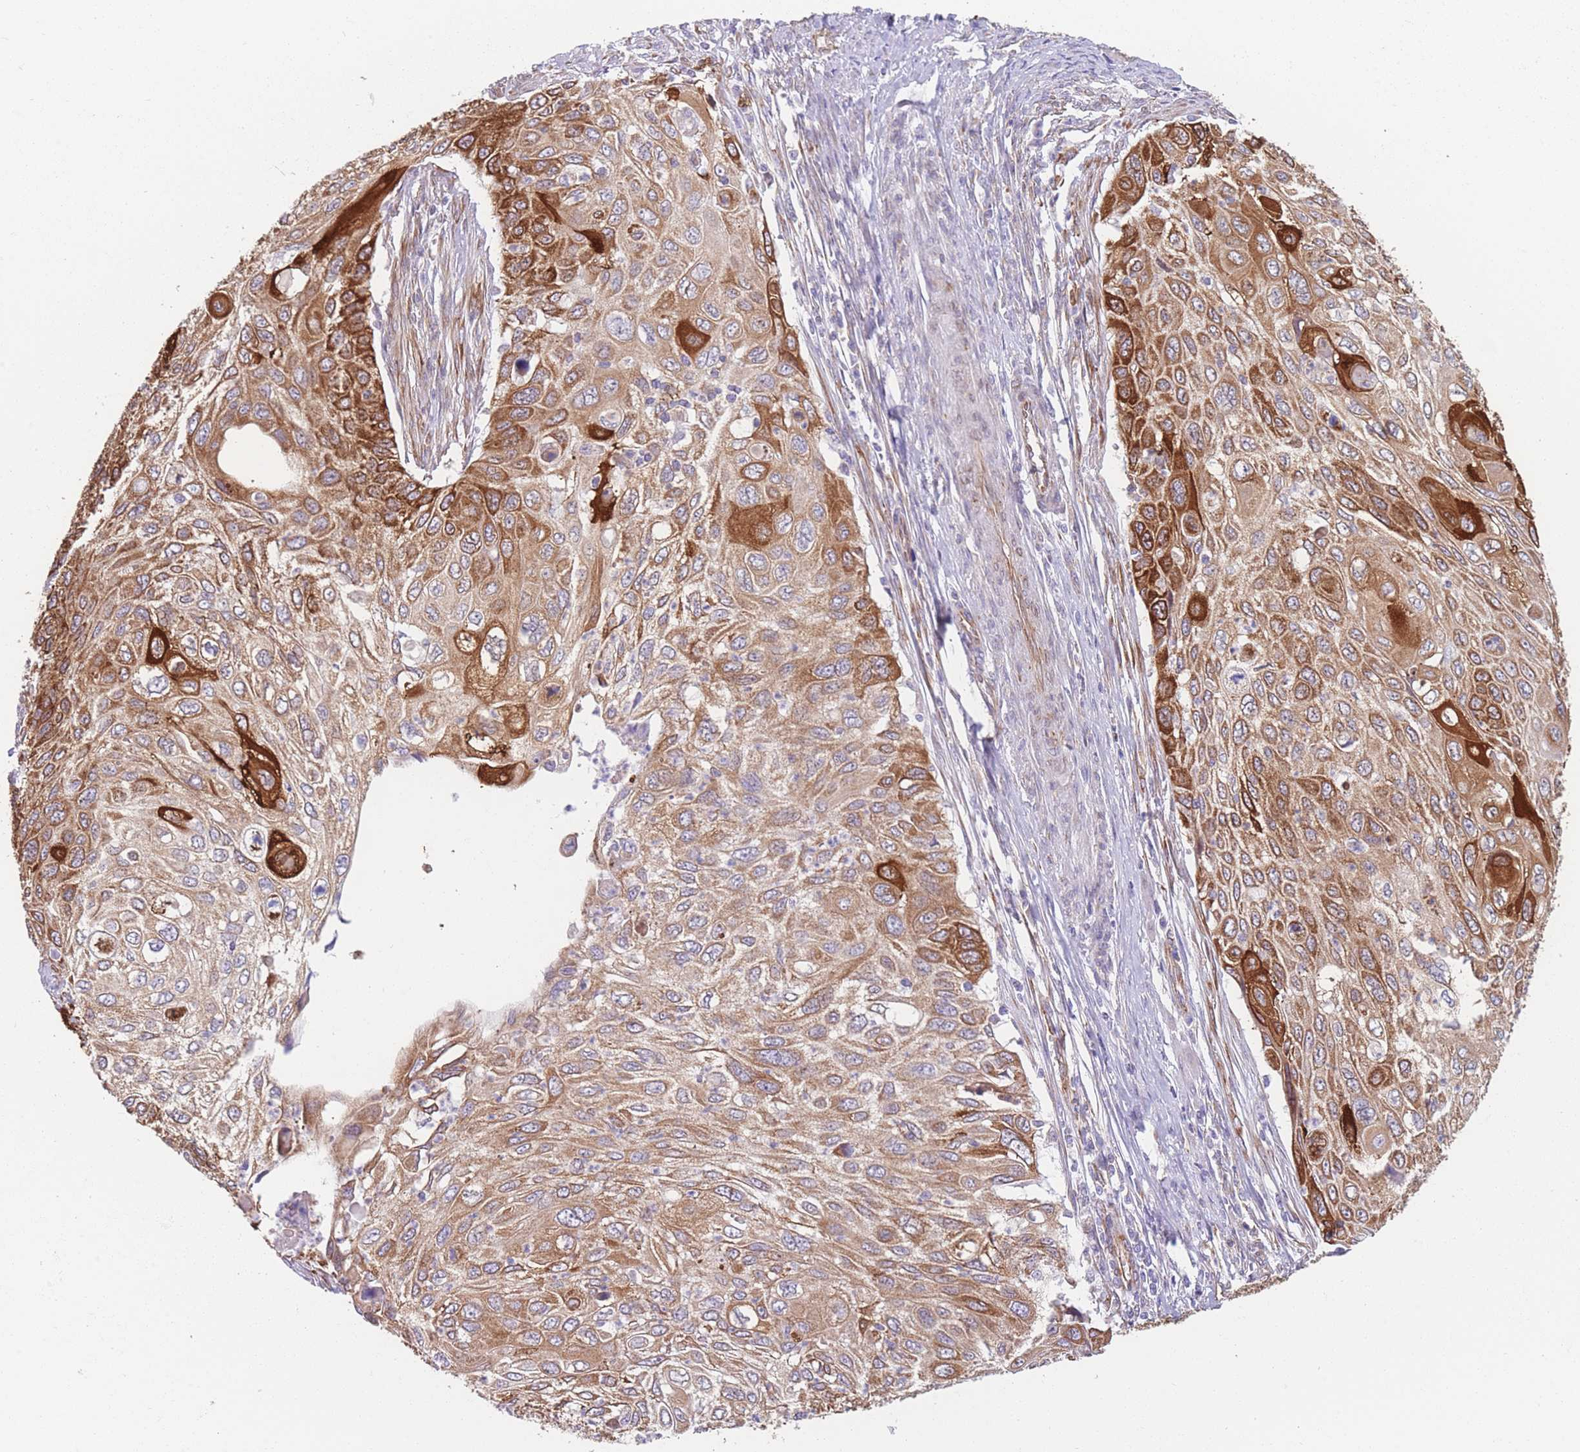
{"staining": {"intensity": "moderate", "quantity": ">75%", "location": "cytoplasmic/membranous"}, "tissue": "cervical cancer", "cell_type": "Tumor cells", "image_type": "cancer", "snomed": [{"axis": "morphology", "description": "Squamous cell carcinoma, NOS"}, {"axis": "topography", "description": "Cervix"}], "caption": "This photomicrograph demonstrates immunohistochemistry (IHC) staining of human cervical squamous cell carcinoma, with medium moderate cytoplasmic/membranous positivity in about >75% of tumor cells.", "gene": "AK9", "patient": {"sex": "female", "age": 70}}